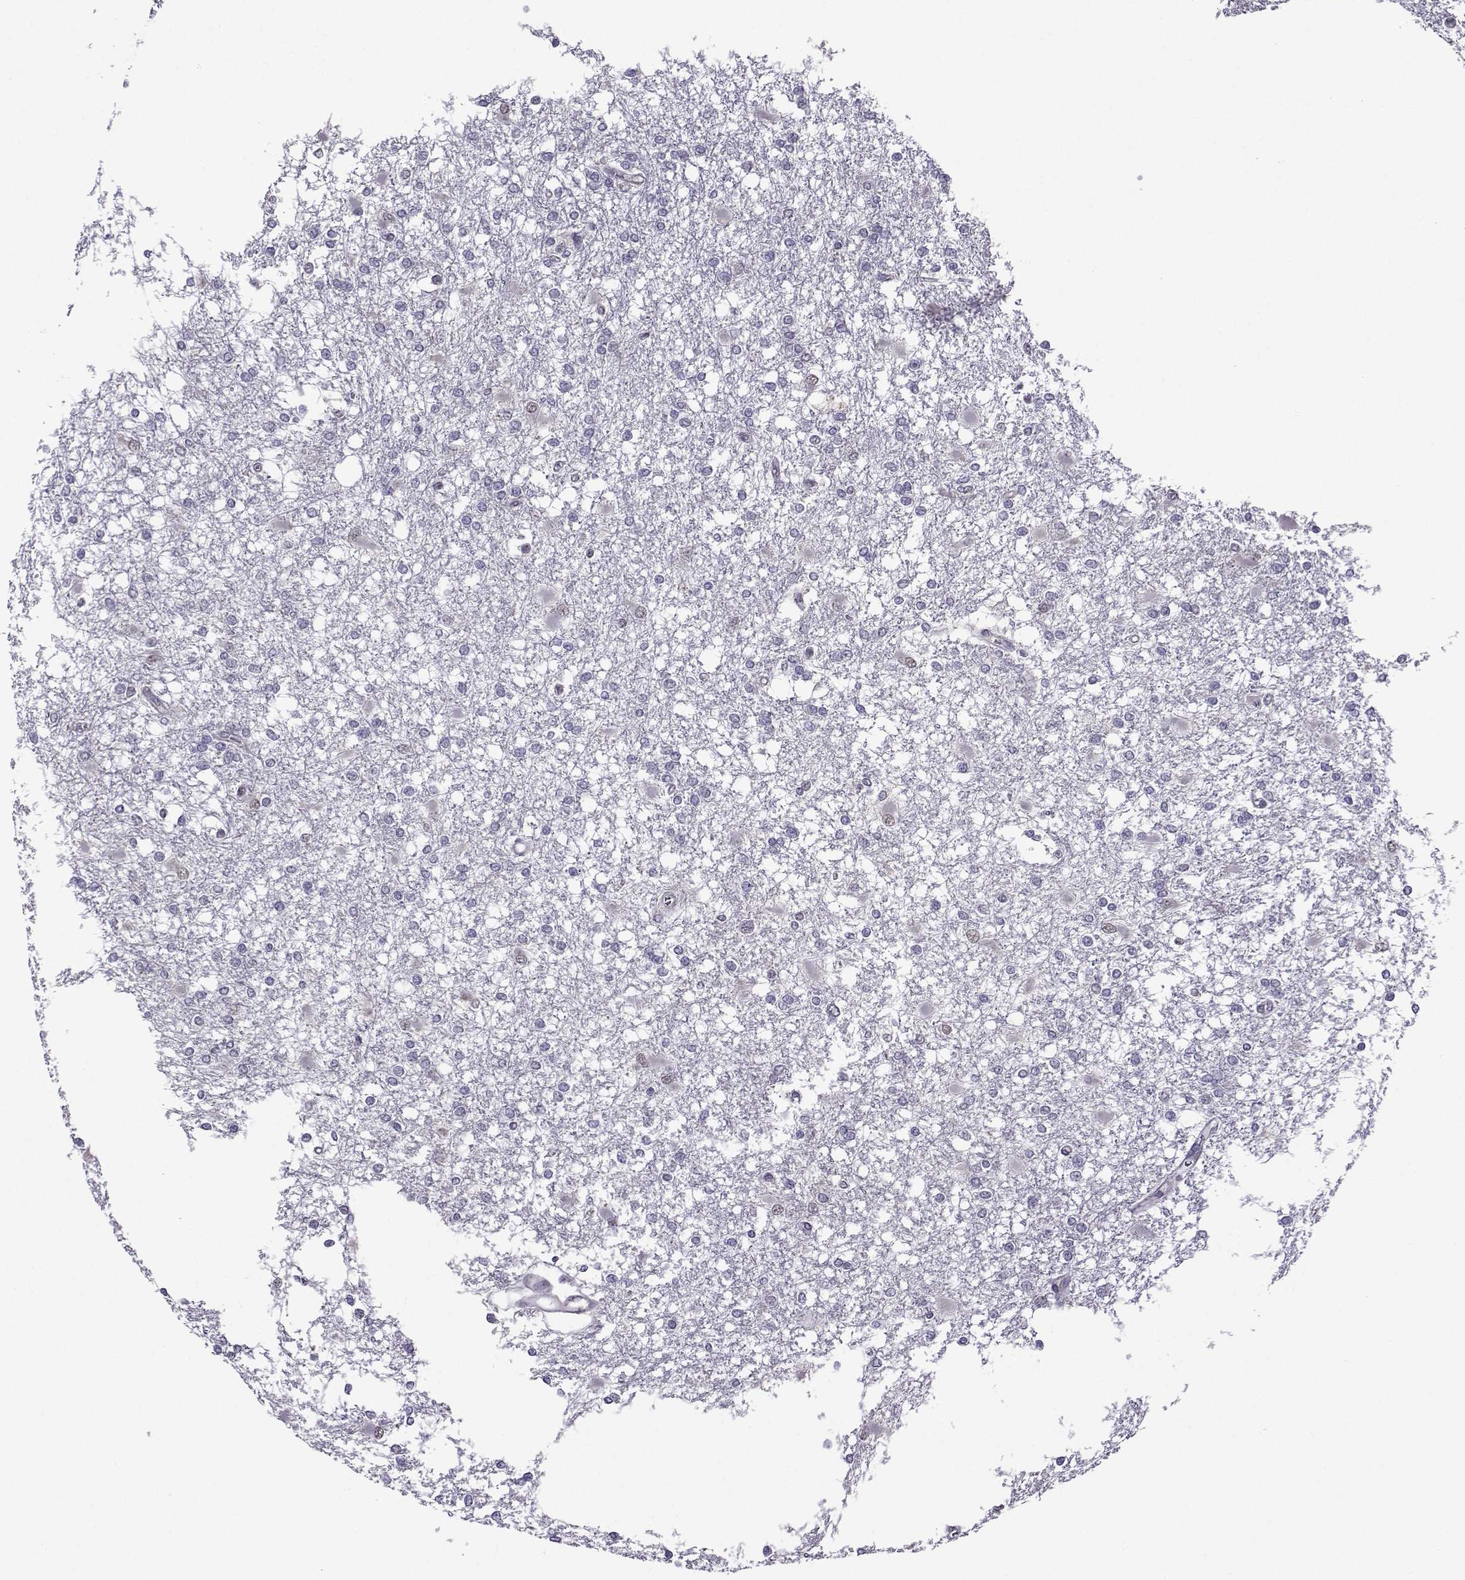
{"staining": {"intensity": "negative", "quantity": "none", "location": "none"}, "tissue": "glioma", "cell_type": "Tumor cells", "image_type": "cancer", "snomed": [{"axis": "morphology", "description": "Glioma, malignant, High grade"}, {"axis": "topography", "description": "Cerebral cortex"}], "caption": "High power microscopy image of an immunohistochemistry image of glioma, revealing no significant expression in tumor cells. The staining is performed using DAB (3,3'-diaminobenzidine) brown chromogen with nuclei counter-stained in using hematoxylin.", "gene": "DDX20", "patient": {"sex": "male", "age": 79}}